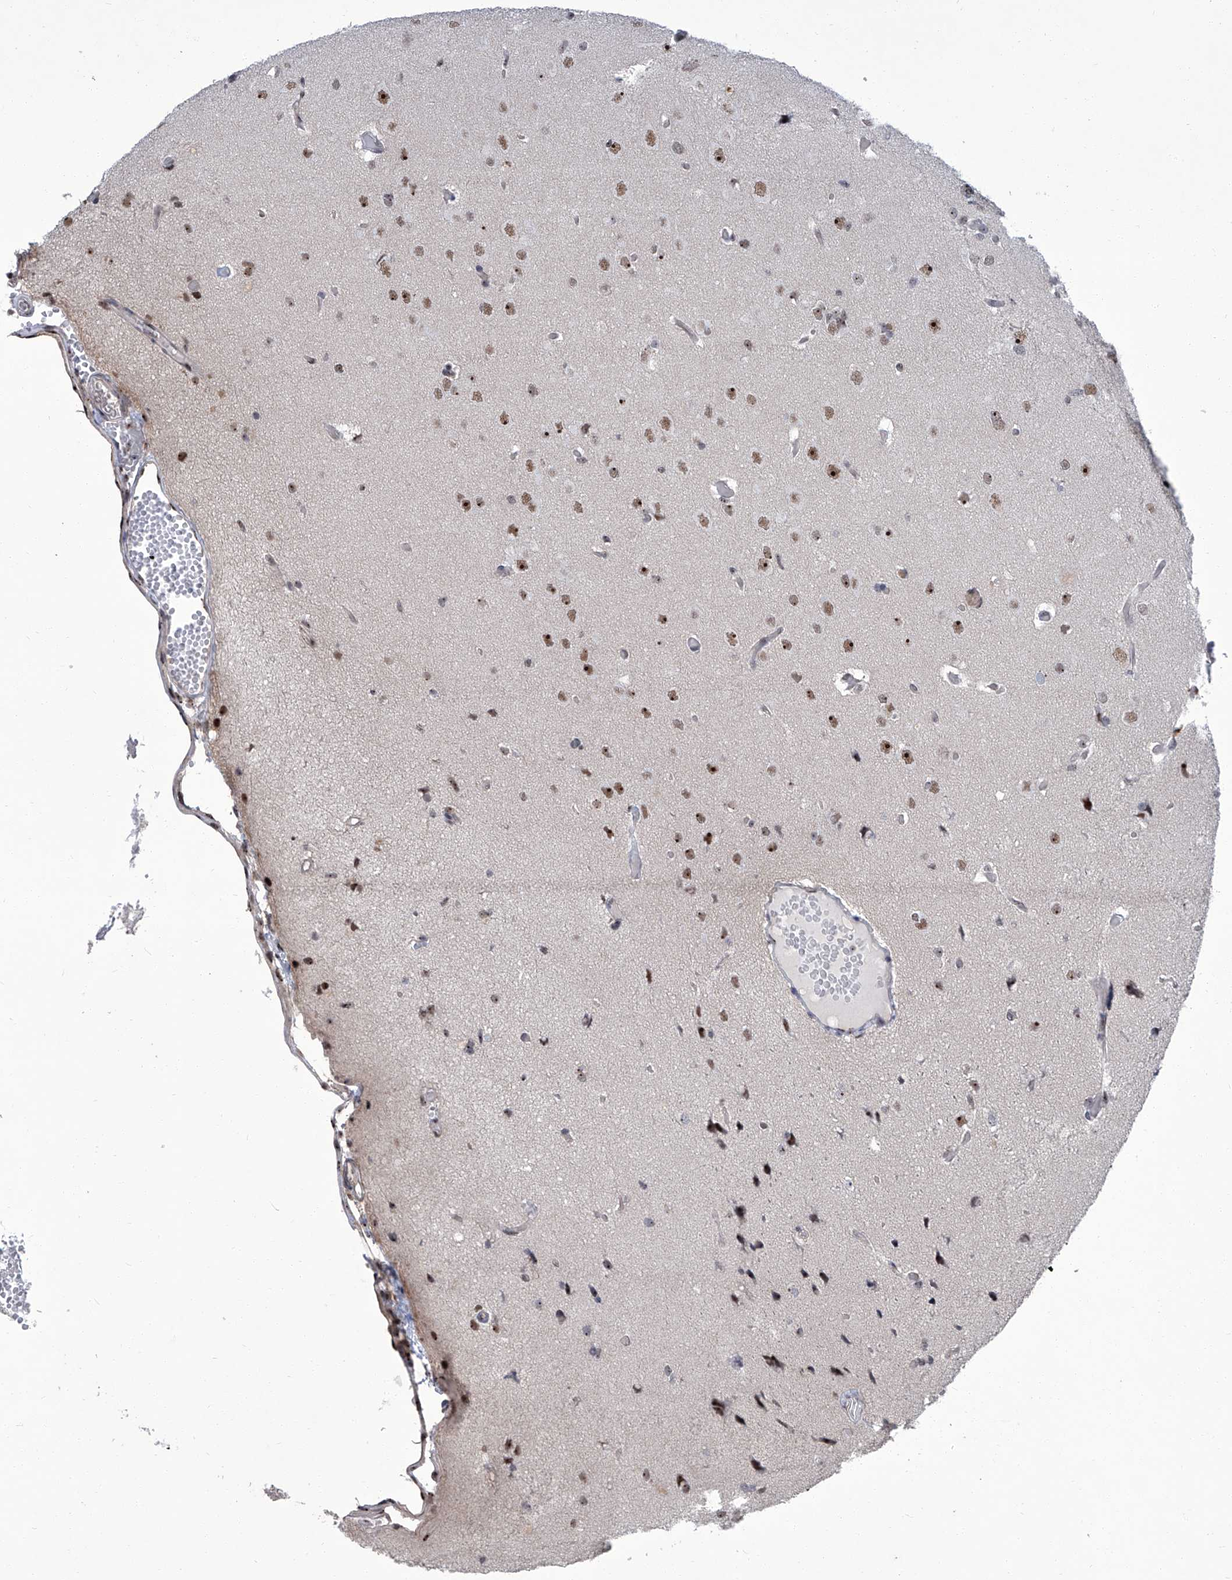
{"staining": {"intensity": "moderate", "quantity": "25%-75%", "location": "nuclear"}, "tissue": "glioma", "cell_type": "Tumor cells", "image_type": "cancer", "snomed": [{"axis": "morphology", "description": "Glioma, malignant, High grade"}, {"axis": "topography", "description": "Brain"}], "caption": "Protein staining of malignant high-grade glioma tissue demonstrates moderate nuclear positivity in approximately 25%-75% of tumor cells.", "gene": "CMTR1", "patient": {"sex": "female", "age": 59}}